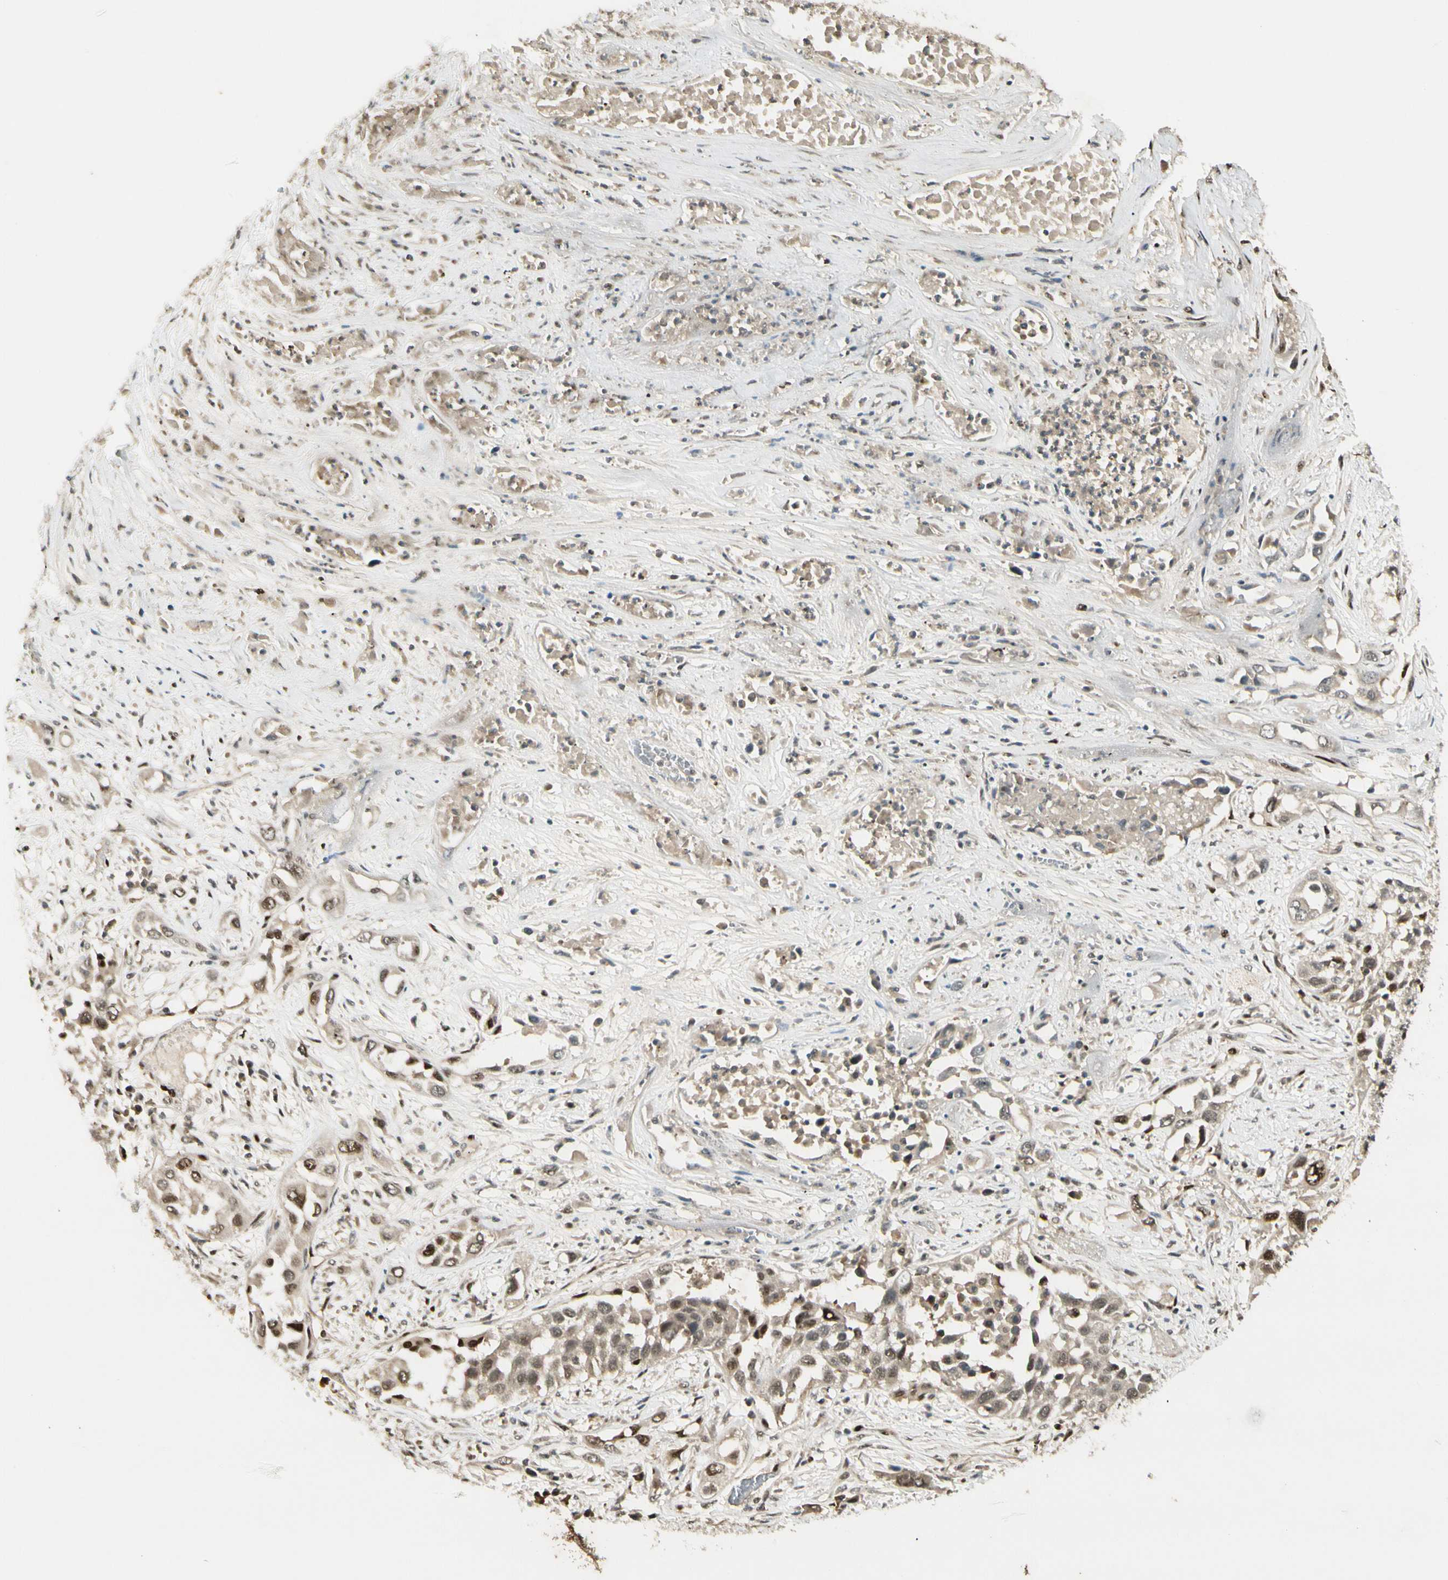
{"staining": {"intensity": "strong", "quantity": ">75%", "location": "nuclear"}, "tissue": "lung cancer", "cell_type": "Tumor cells", "image_type": "cancer", "snomed": [{"axis": "morphology", "description": "Squamous cell carcinoma, NOS"}, {"axis": "topography", "description": "Lung"}], "caption": "Immunohistochemical staining of lung cancer (squamous cell carcinoma) reveals high levels of strong nuclear protein positivity in about >75% of tumor cells.", "gene": "CDK11A", "patient": {"sex": "male", "age": 71}}